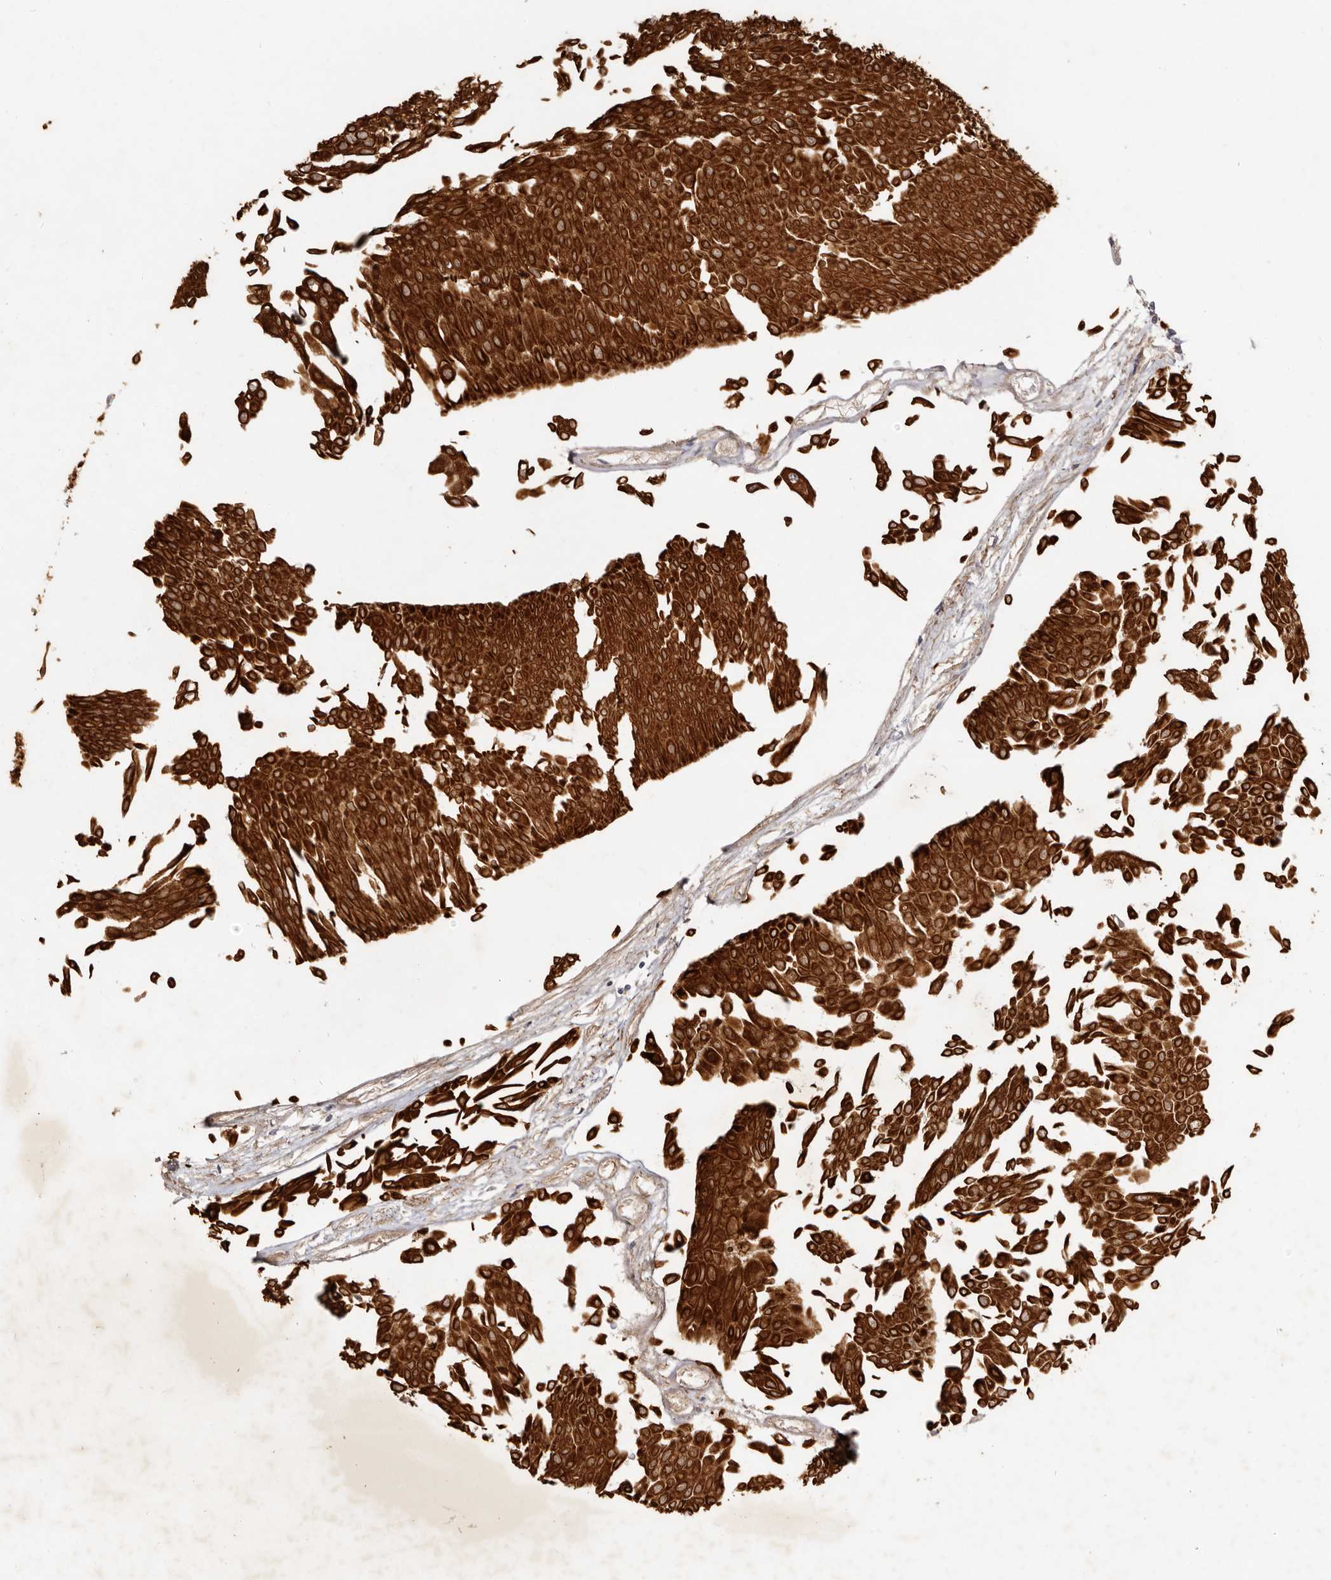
{"staining": {"intensity": "strong", "quantity": ">75%", "location": "cytoplasmic/membranous"}, "tissue": "urothelial cancer", "cell_type": "Tumor cells", "image_type": "cancer", "snomed": [{"axis": "morphology", "description": "Urothelial carcinoma, Low grade"}, {"axis": "topography", "description": "Urinary bladder"}], "caption": "Immunohistochemical staining of human urothelial cancer reveals high levels of strong cytoplasmic/membranous protein staining in about >75% of tumor cells.", "gene": "ADAMTS9", "patient": {"sex": "male", "age": 67}}